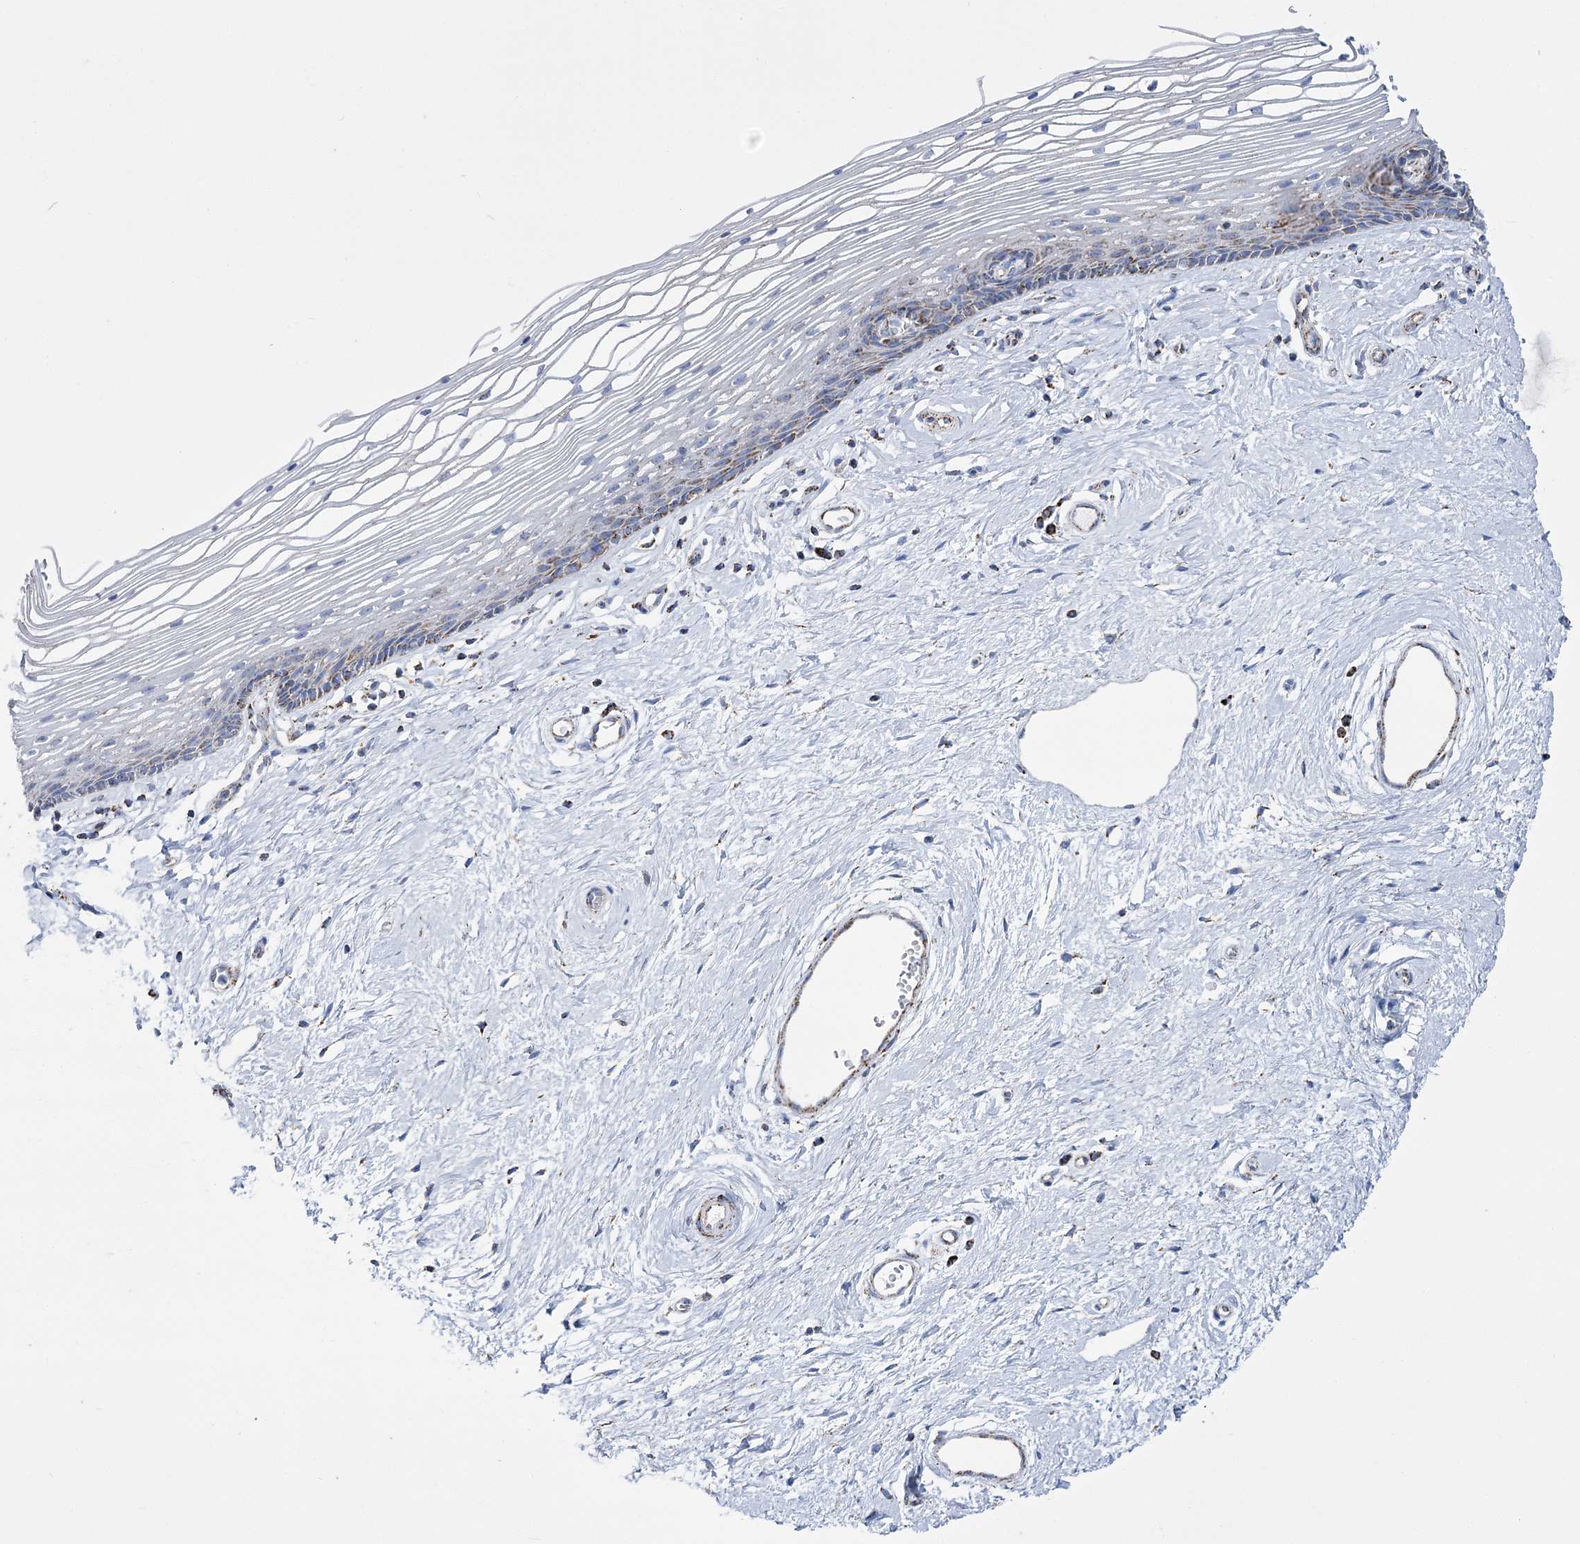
{"staining": {"intensity": "moderate", "quantity": "25%-75%", "location": "cytoplasmic/membranous"}, "tissue": "vagina", "cell_type": "Squamous epithelial cells", "image_type": "normal", "snomed": [{"axis": "morphology", "description": "Normal tissue, NOS"}, {"axis": "topography", "description": "Vagina"}], "caption": "Protein staining of benign vagina exhibits moderate cytoplasmic/membranous positivity in approximately 25%-75% of squamous epithelial cells.", "gene": "PDHB", "patient": {"sex": "female", "age": 46}}